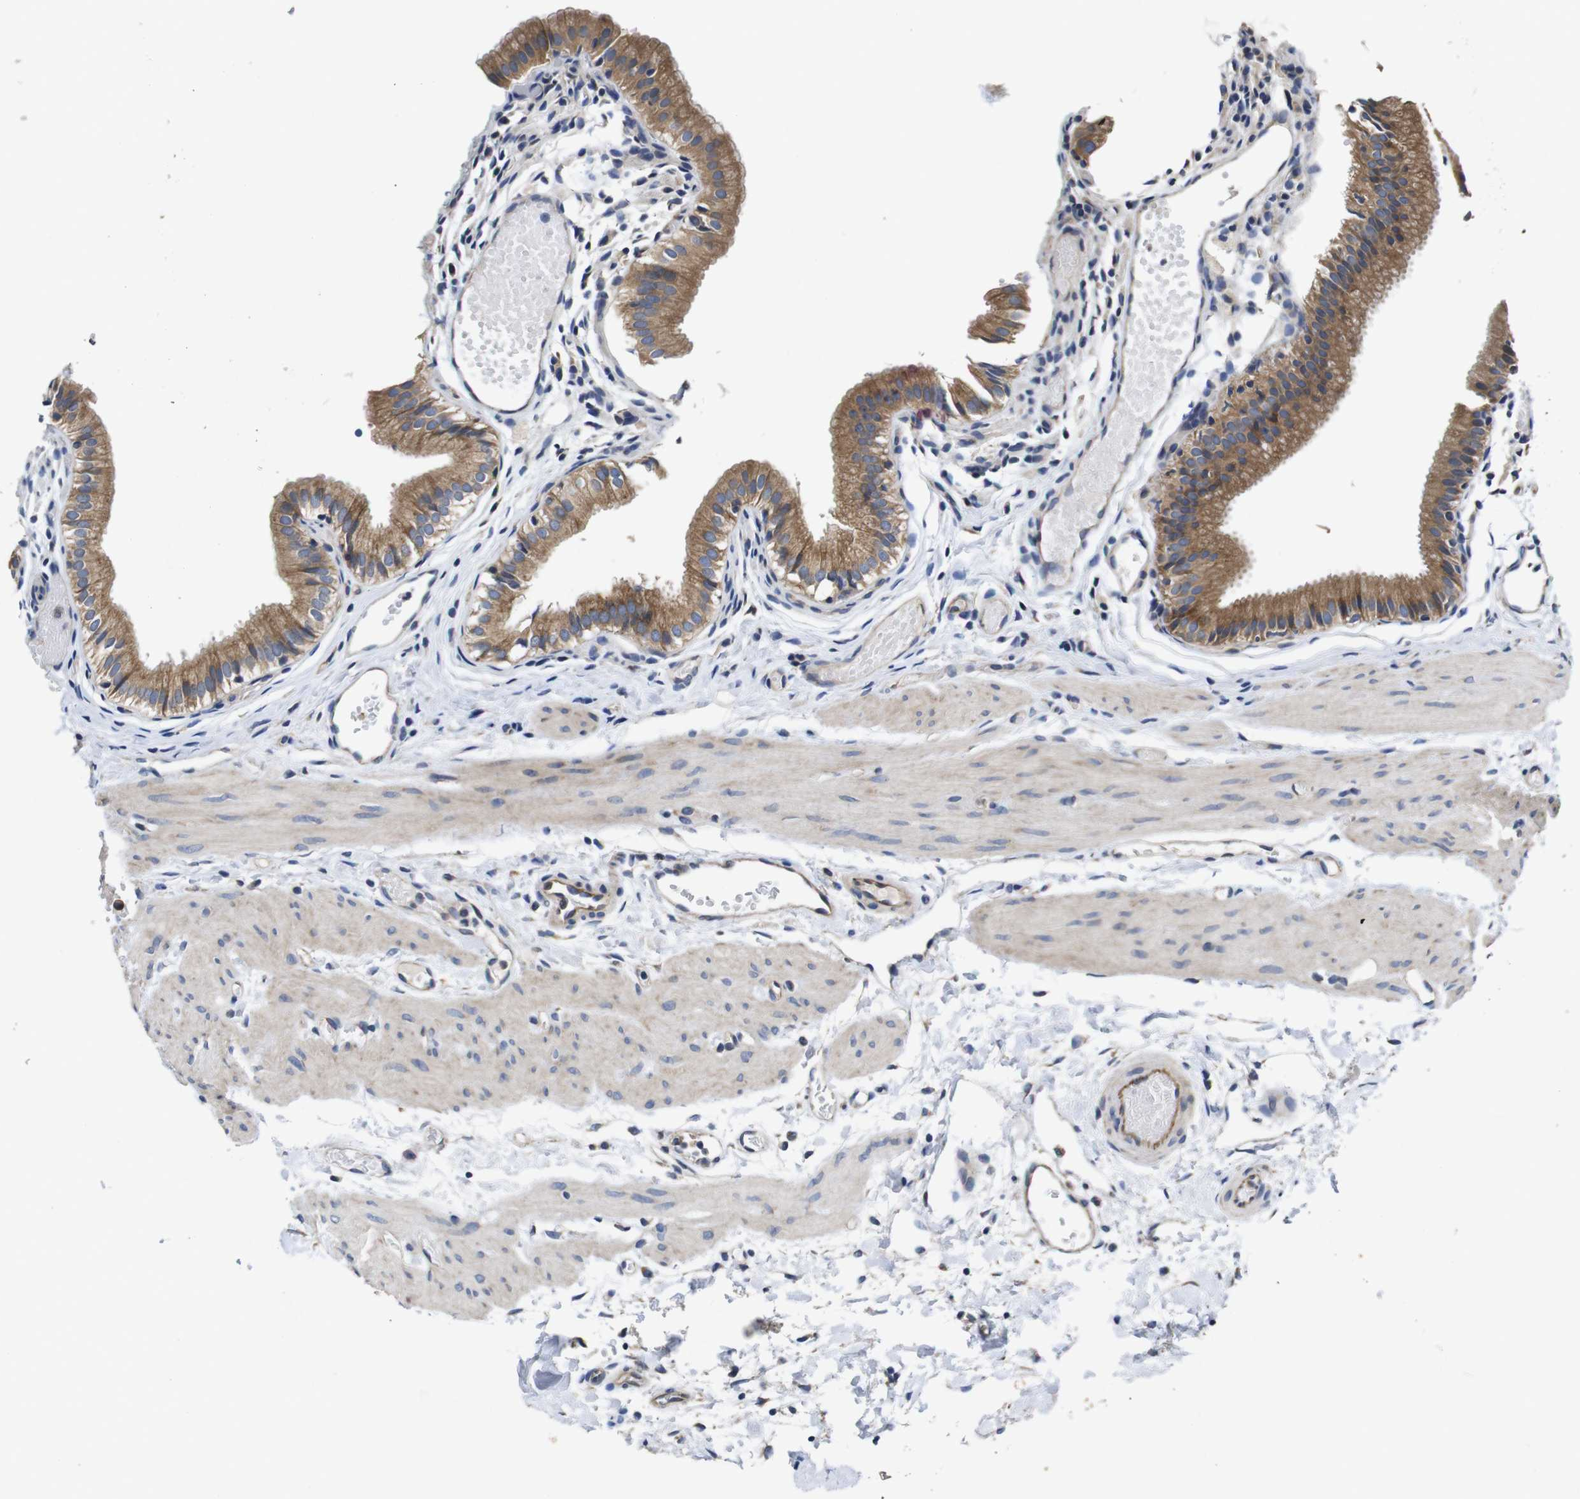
{"staining": {"intensity": "moderate", "quantity": ">75%", "location": "cytoplasmic/membranous"}, "tissue": "gallbladder", "cell_type": "Glandular cells", "image_type": "normal", "snomed": [{"axis": "morphology", "description": "Normal tissue, NOS"}, {"axis": "topography", "description": "Gallbladder"}], "caption": "A histopathology image of human gallbladder stained for a protein demonstrates moderate cytoplasmic/membranous brown staining in glandular cells. (brown staining indicates protein expression, while blue staining denotes nuclei).", "gene": "MARCHF7", "patient": {"sex": "female", "age": 26}}